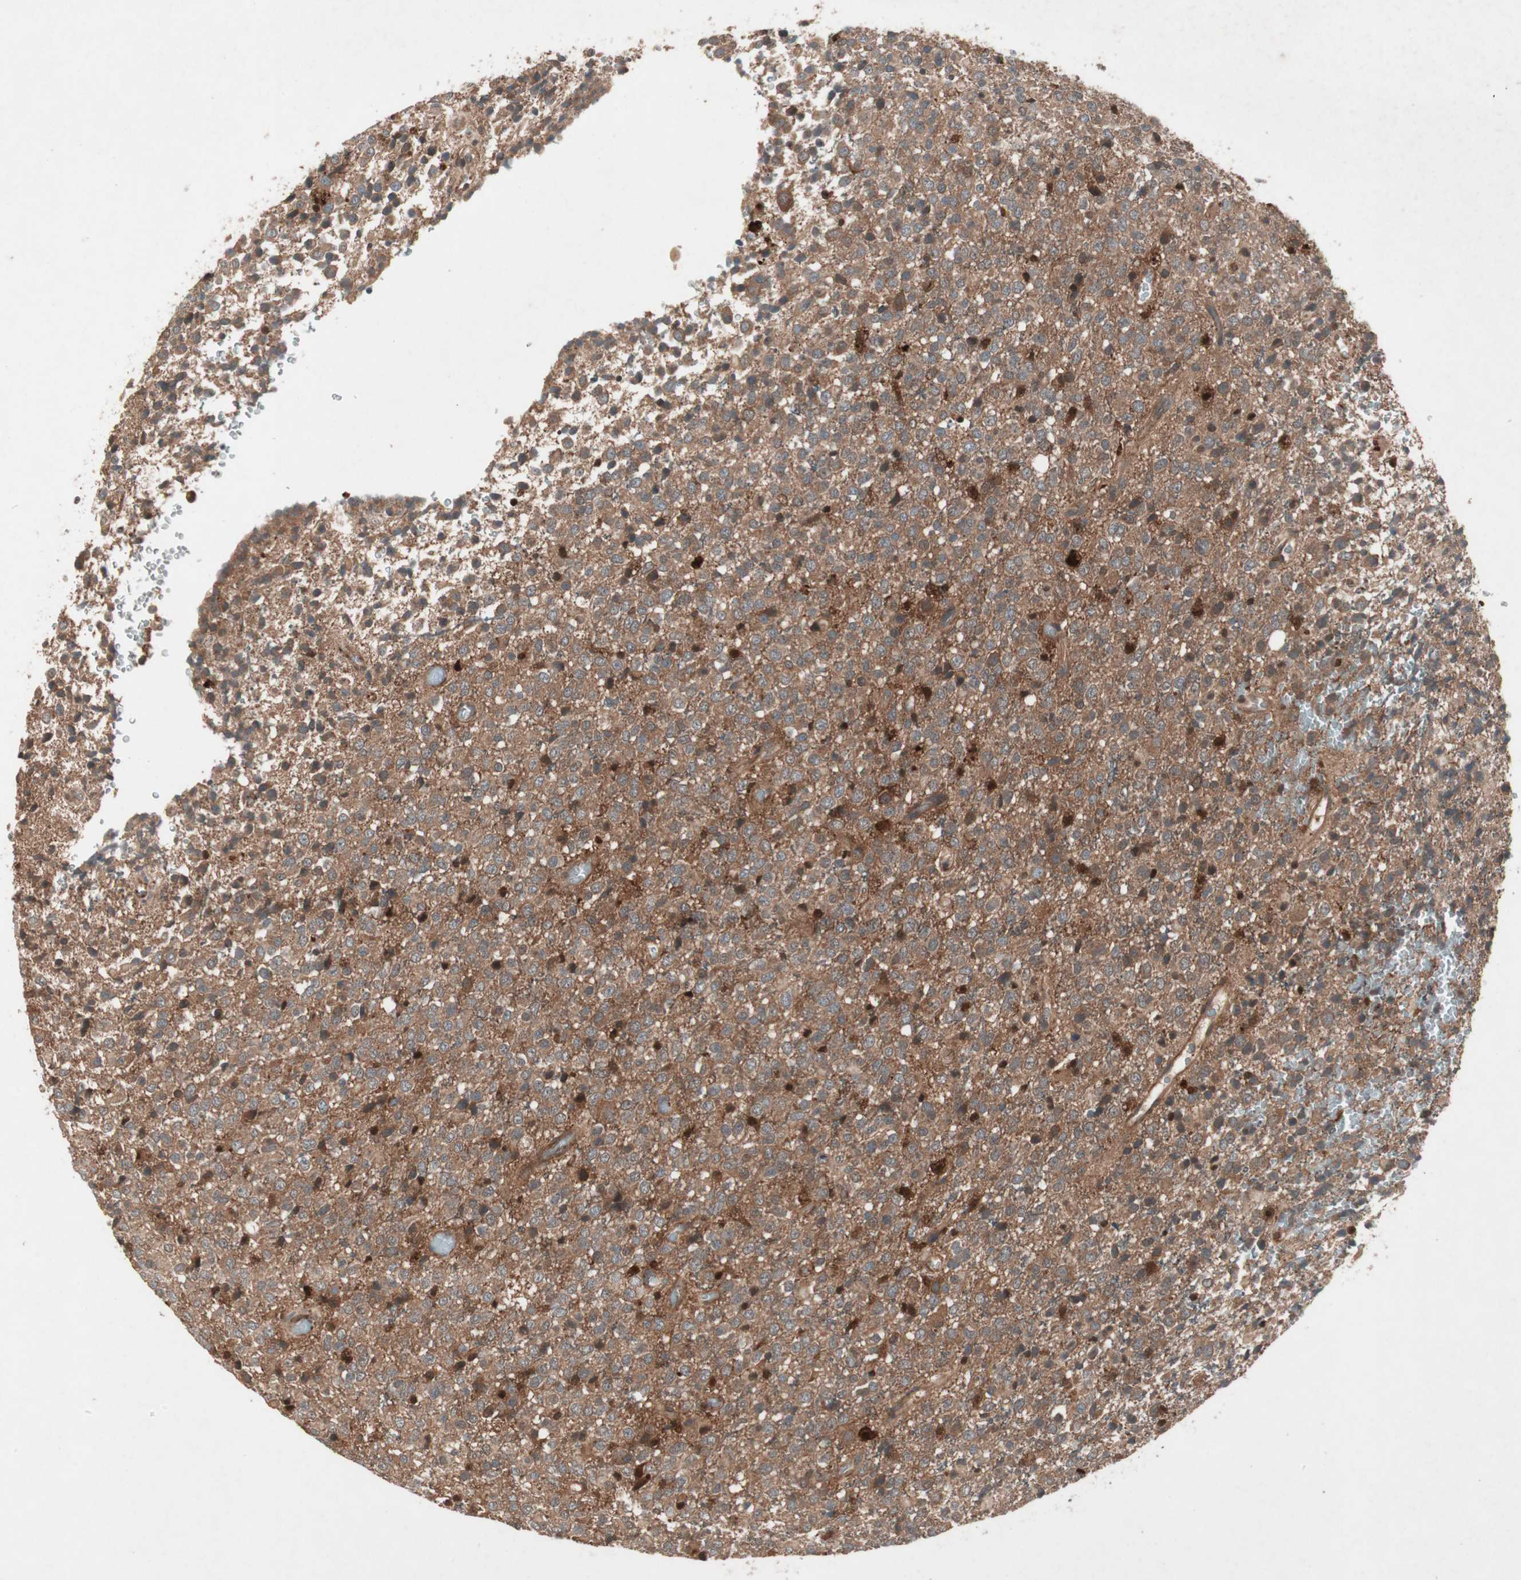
{"staining": {"intensity": "moderate", "quantity": ">75%", "location": "cytoplasmic/membranous"}, "tissue": "glioma", "cell_type": "Tumor cells", "image_type": "cancer", "snomed": [{"axis": "morphology", "description": "Glioma, malignant, High grade"}, {"axis": "topography", "description": "pancreas cauda"}], "caption": "Brown immunohistochemical staining in glioma displays moderate cytoplasmic/membranous positivity in approximately >75% of tumor cells.", "gene": "SDSL", "patient": {"sex": "male", "age": 60}}